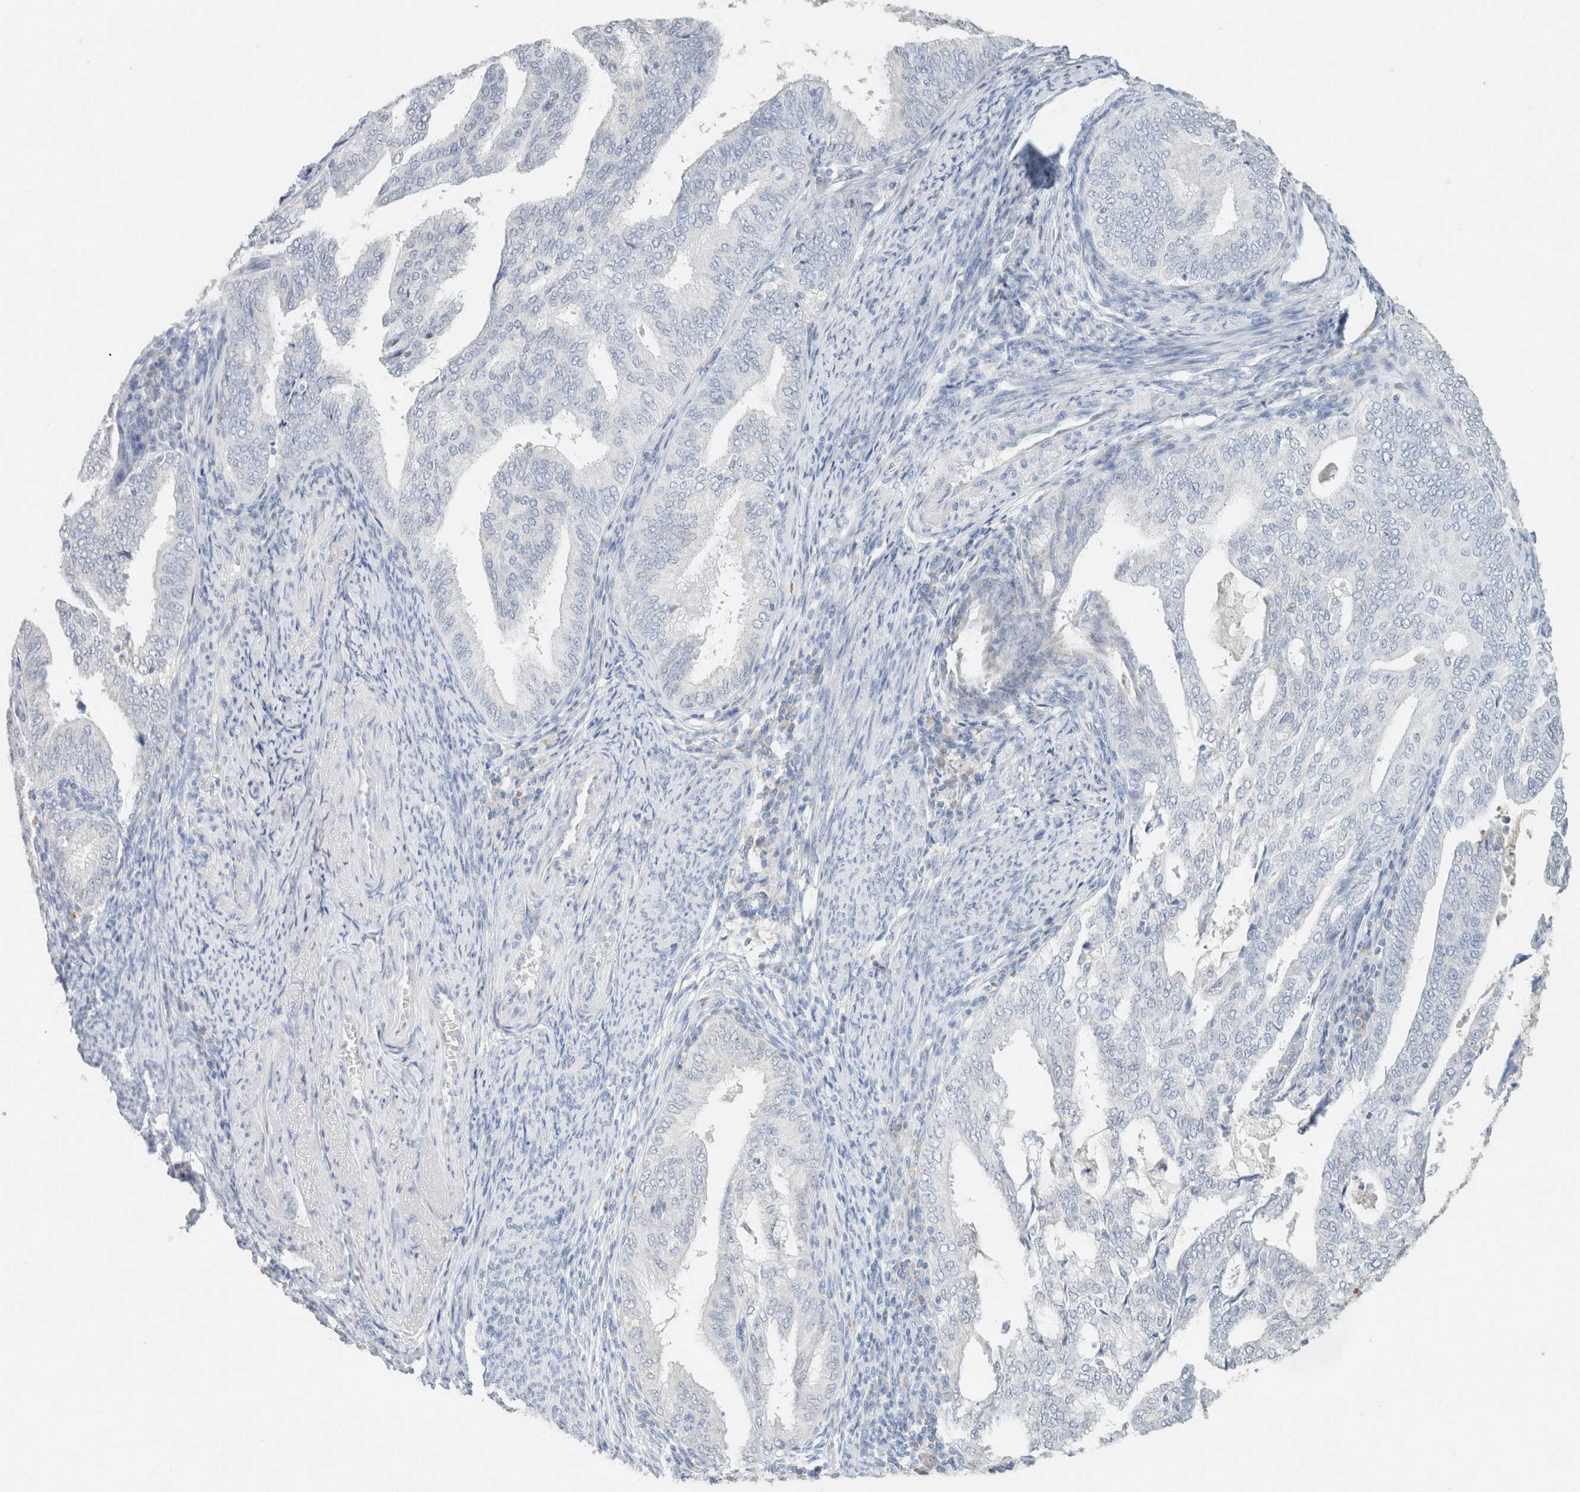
{"staining": {"intensity": "negative", "quantity": "none", "location": "none"}, "tissue": "endometrial cancer", "cell_type": "Tumor cells", "image_type": "cancer", "snomed": [{"axis": "morphology", "description": "Adenocarcinoma, NOS"}, {"axis": "topography", "description": "Endometrium"}], "caption": "Immunohistochemistry of human endometrial adenocarcinoma demonstrates no staining in tumor cells.", "gene": "CPA1", "patient": {"sex": "female", "age": 58}}